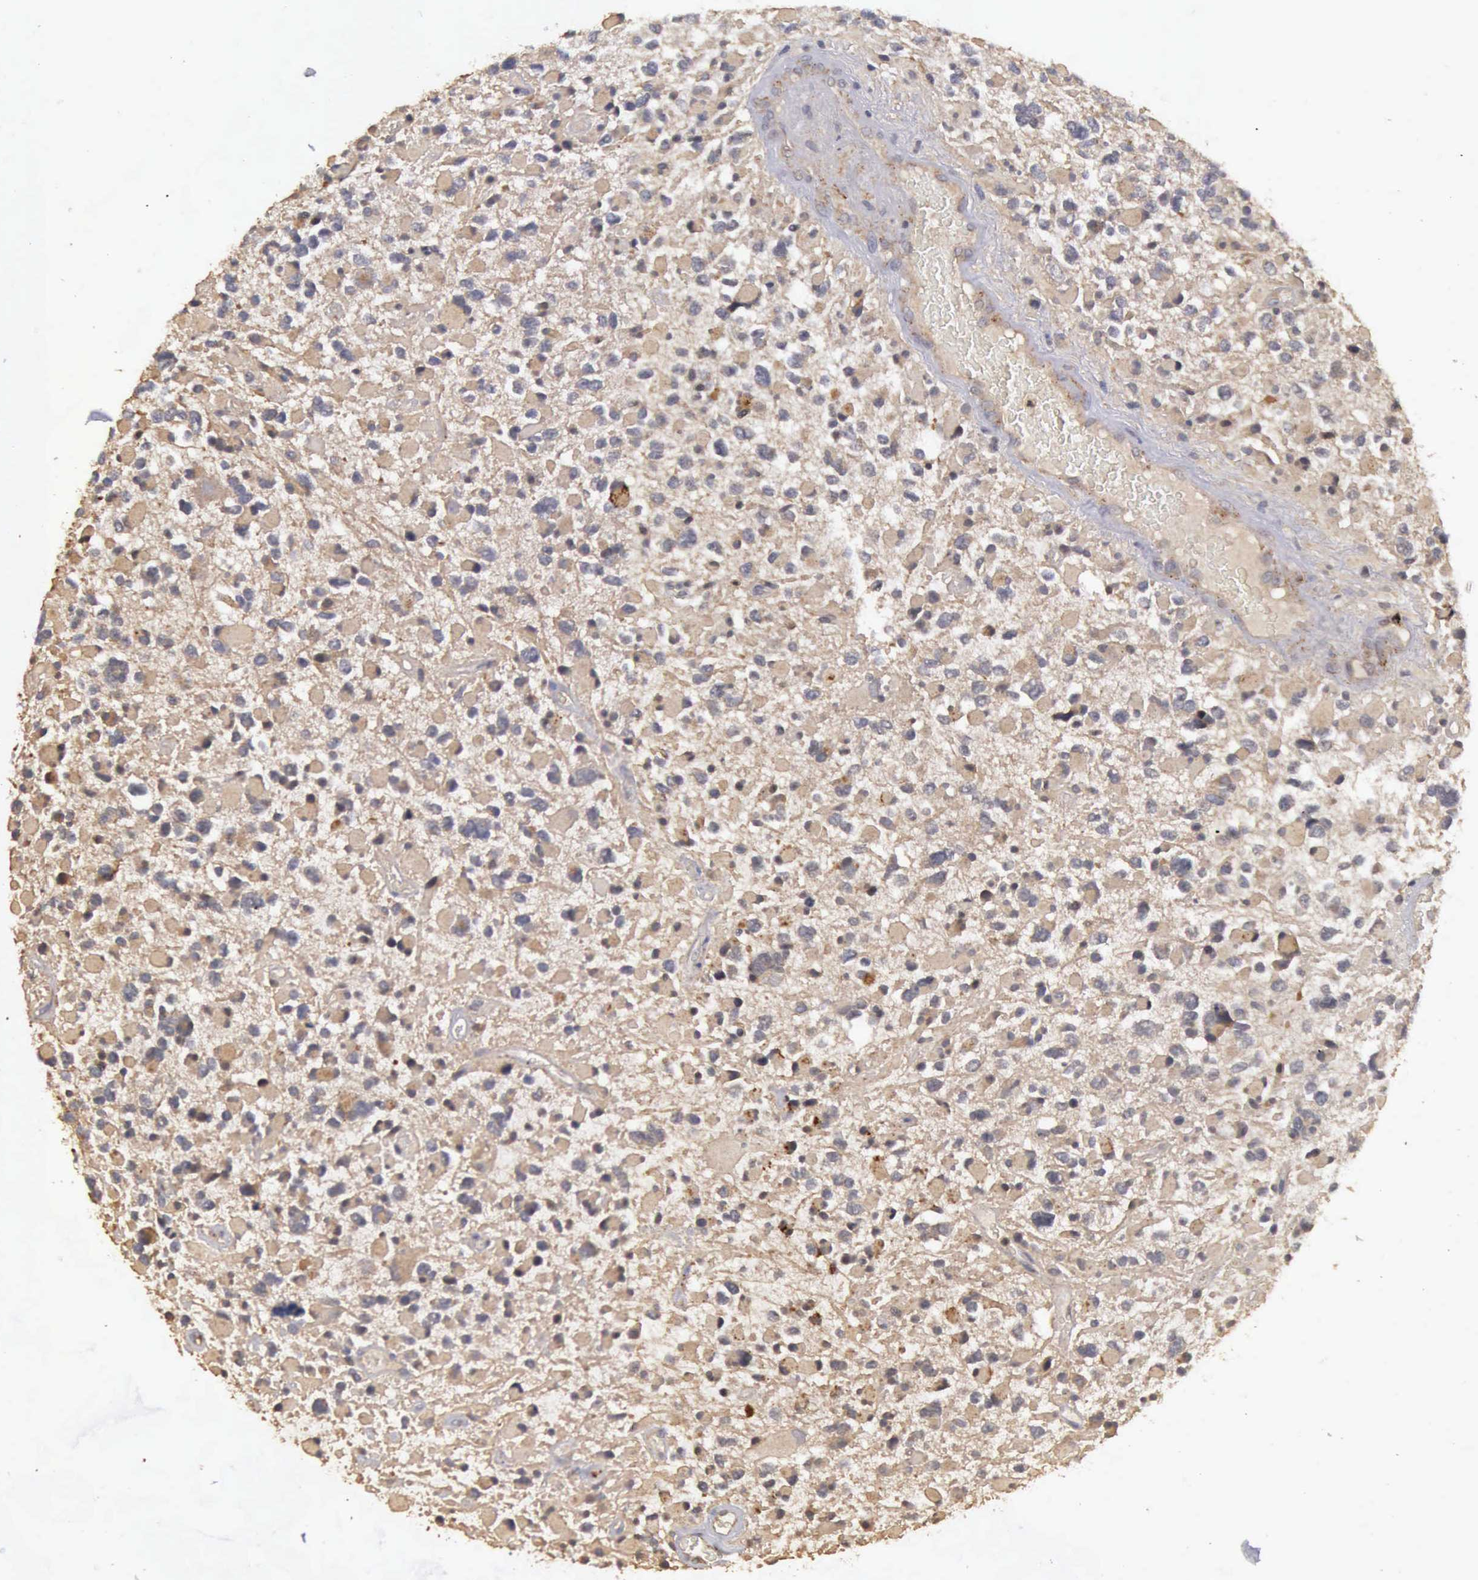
{"staining": {"intensity": "negative", "quantity": "none", "location": "none"}, "tissue": "glioma", "cell_type": "Tumor cells", "image_type": "cancer", "snomed": [{"axis": "morphology", "description": "Glioma, malignant, High grade"}, {"axis": "topography", "description": "Brain"}], "caption": "IHC micrograph of neoplastic tissue: human malignant glioma (high-grade) stained with DAB (3,3'-diaminobenzidine) shows no significant protein positivity in tumor cells. (DAB immunohistochemistry visualized using brightfield microscopy, high magnification).", "gene": "BMX", "patient": {"sex": "female", "age": 37}}